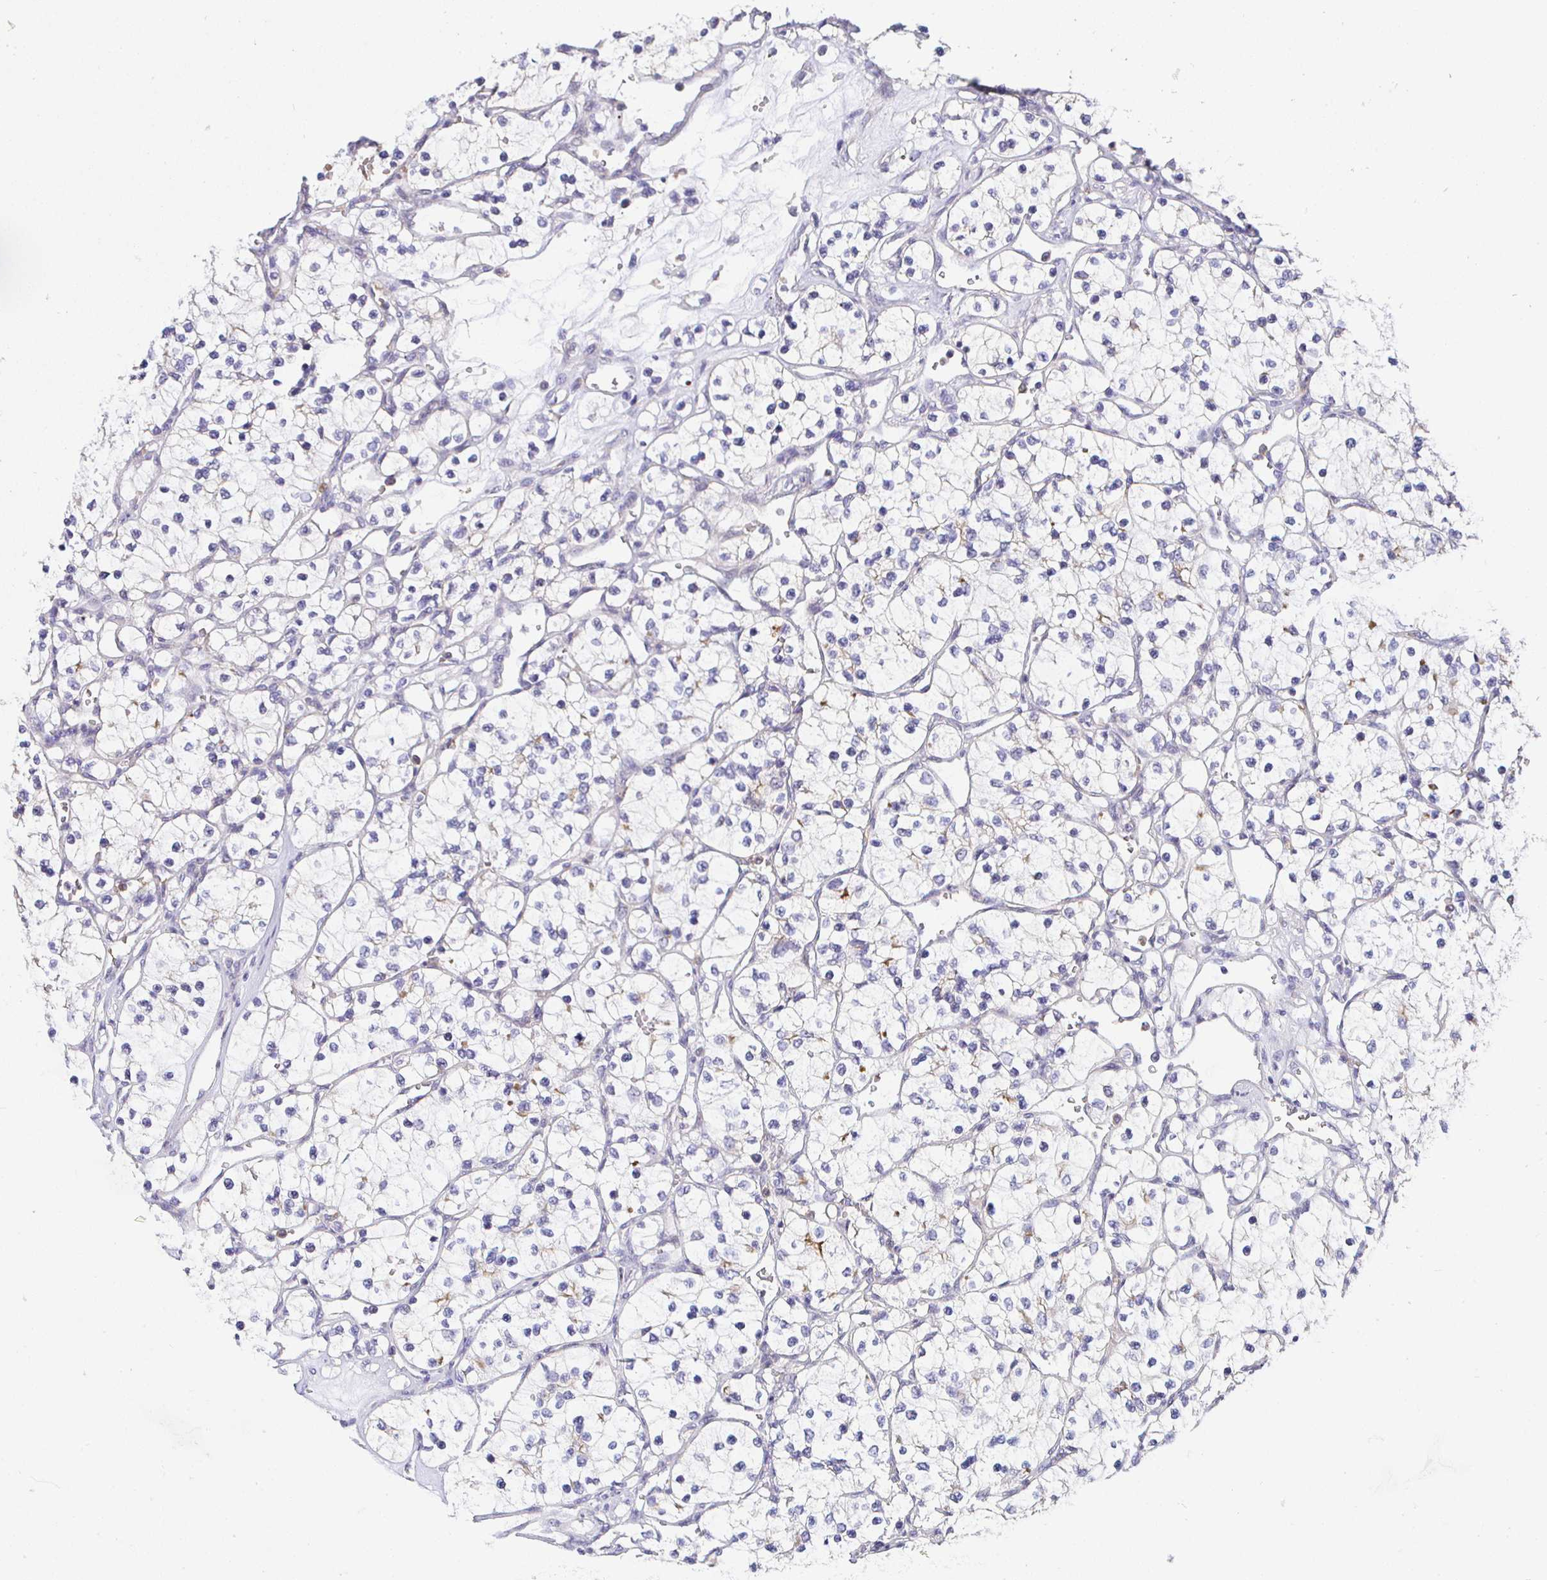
{"staining": {"intensity": "negative", "quantity": "none", "location": "none"}, "tissue": "renal cancer", "cell_type": "Tumor cells", "image_type": "cancer", "snomed": [{"axis": "morphology", "description": "Adenocarcinoma, NOS"}, {"axis": "topography", "description": "Kidney"}], "caption": "The micrograph exhibits no significant staining in tumor cells of renal adenocarcinoma.", "gene": "SIRPA", "patient": {"sex": "female", "age": 69}}